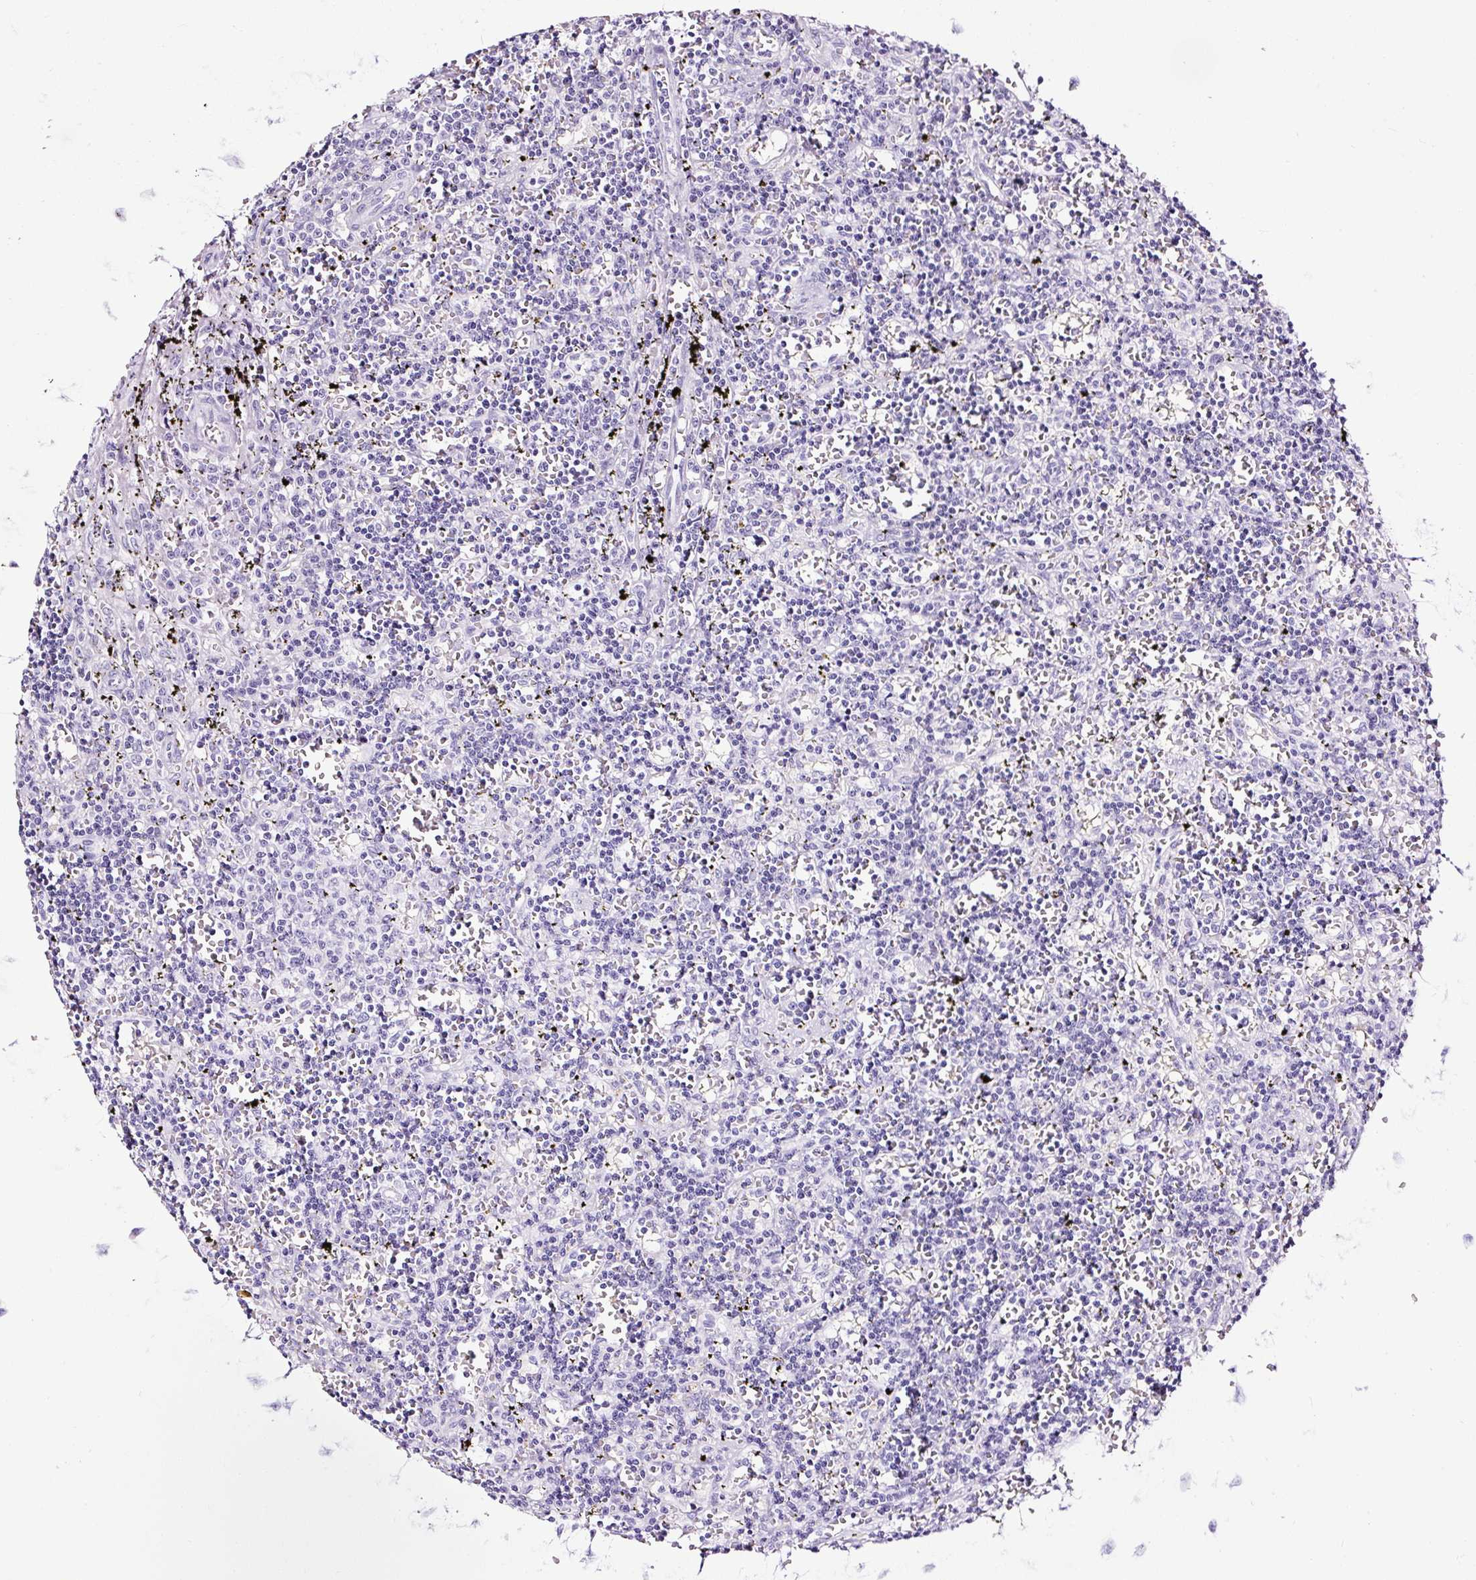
{"staining": {"intensity": "negative", "quantity": "none", "location": "none"}, "tissue": "lymphoma", "cell_type": "Tumor cells", "image_type": "cancer", "snomed": [{"axis": "morphology", "description": "Malignant lymphoma, non-Hodgkin's type, Low grade"}, {"axis": "topography", "description": "Spleen"}], "caption": "Human low-grade malignant lymphoma, non-Hodgkin's type stained for a protein using IHC reveals no expression in tumor cells.", "gene": "NPHS2", "patient": {"sex": "male", "age": 60}}